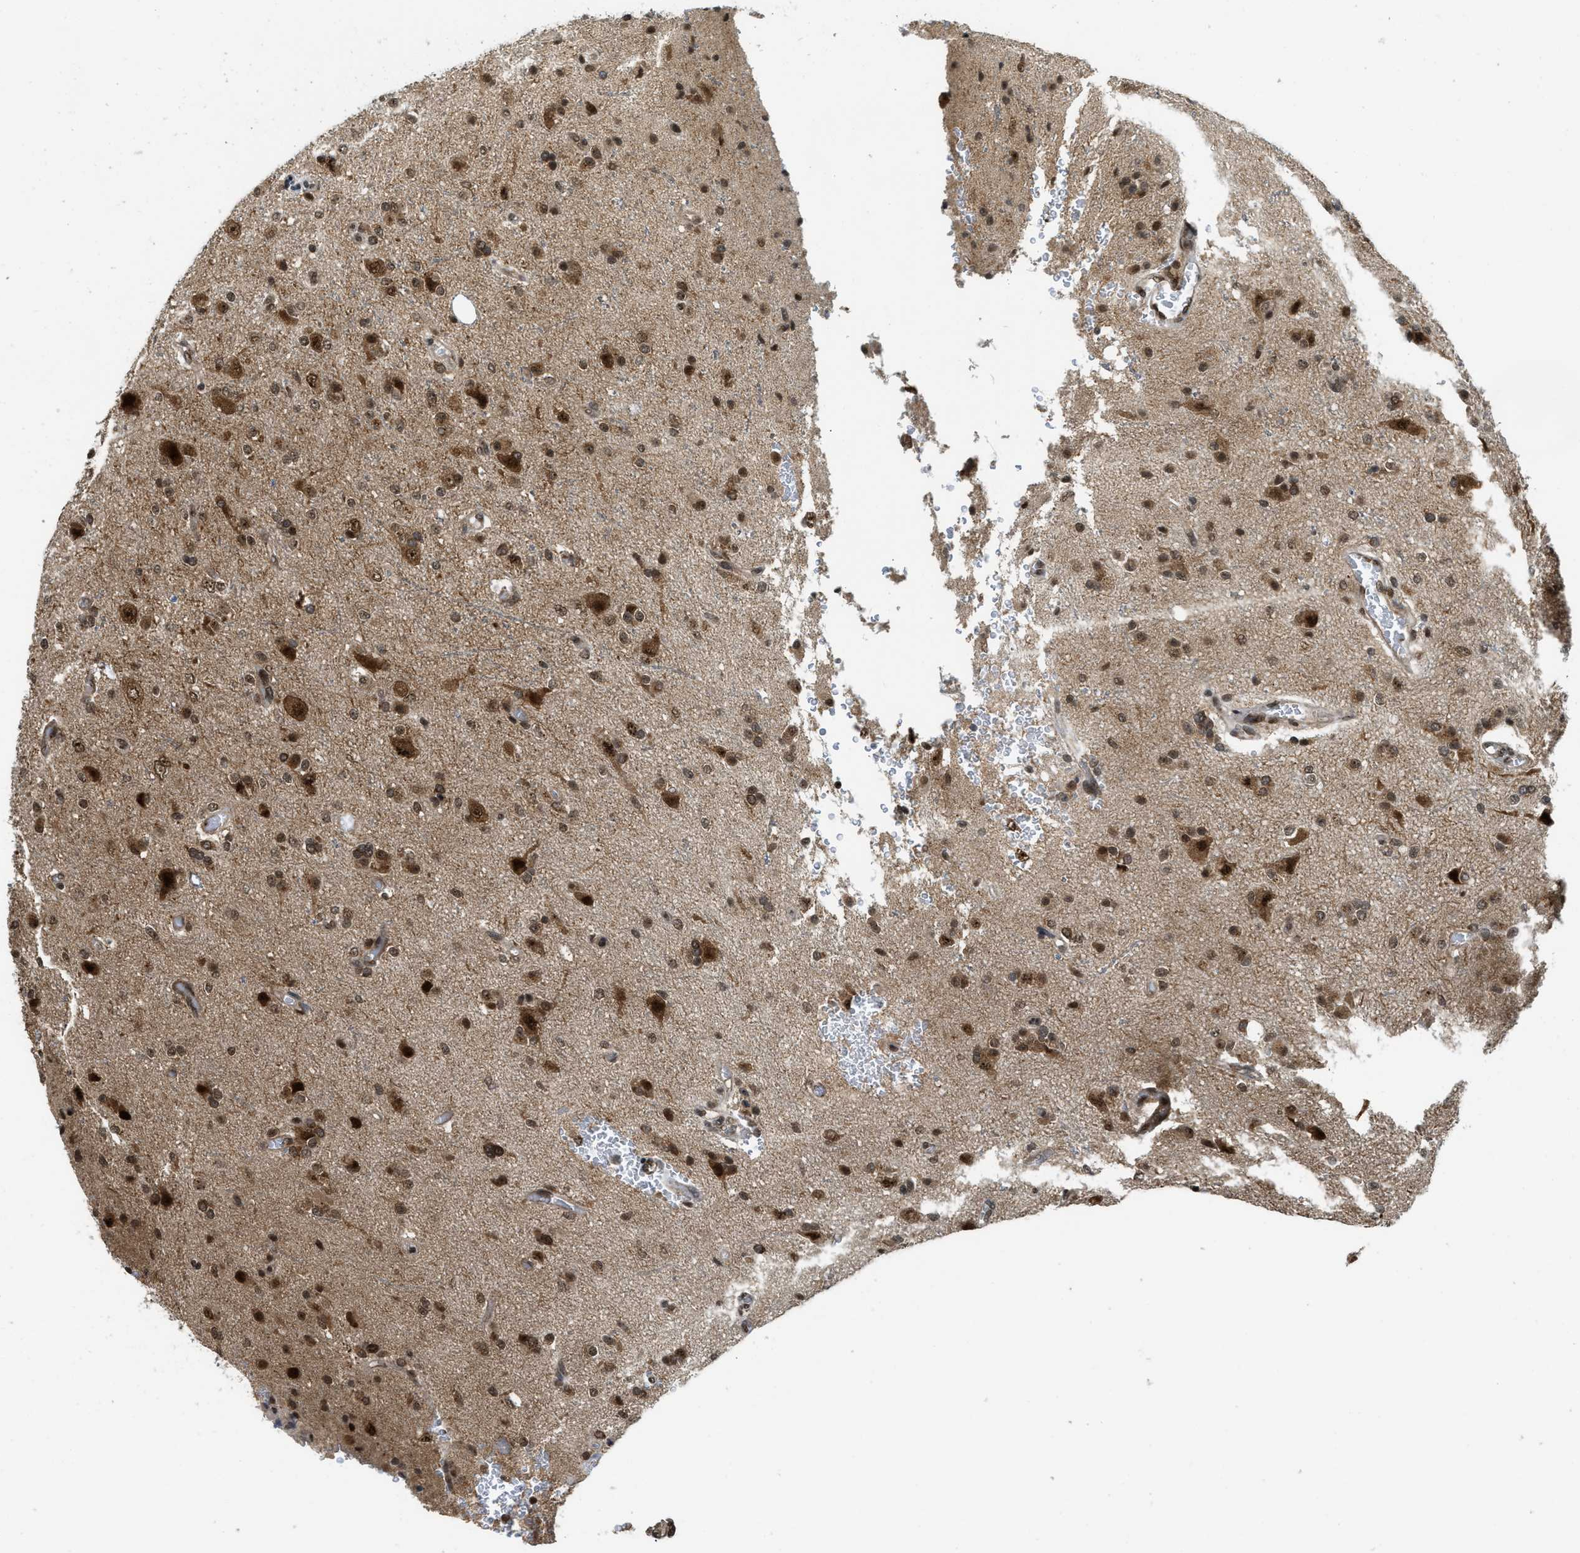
{"staining": {"intensity": "moderate", "quantity": ">75%", "location": "cytoplasmic/membranous,nuclear"}, "tissue": "glioma", "cell_type": "Tumor cells", "image_type": "cancer", "snomed": [{"axis": "morphology", "description": "Glioma, malignant, High grade"}, {"axis": "topography", "description": "Brain"}], "caption": "Moderate cytoplasmic/membranous and nuclear staining is identified in approximately >75% of tumor cells in malignant high-grade glioma. The staining is performed using DAB (3,3'-diaminobenzidine) brown chromogen to label protein expression. The nuclei are counter-stained blue using hematoxylin.", "gene": "TACC1", "patient": {"sex": "male", "age": 47}}